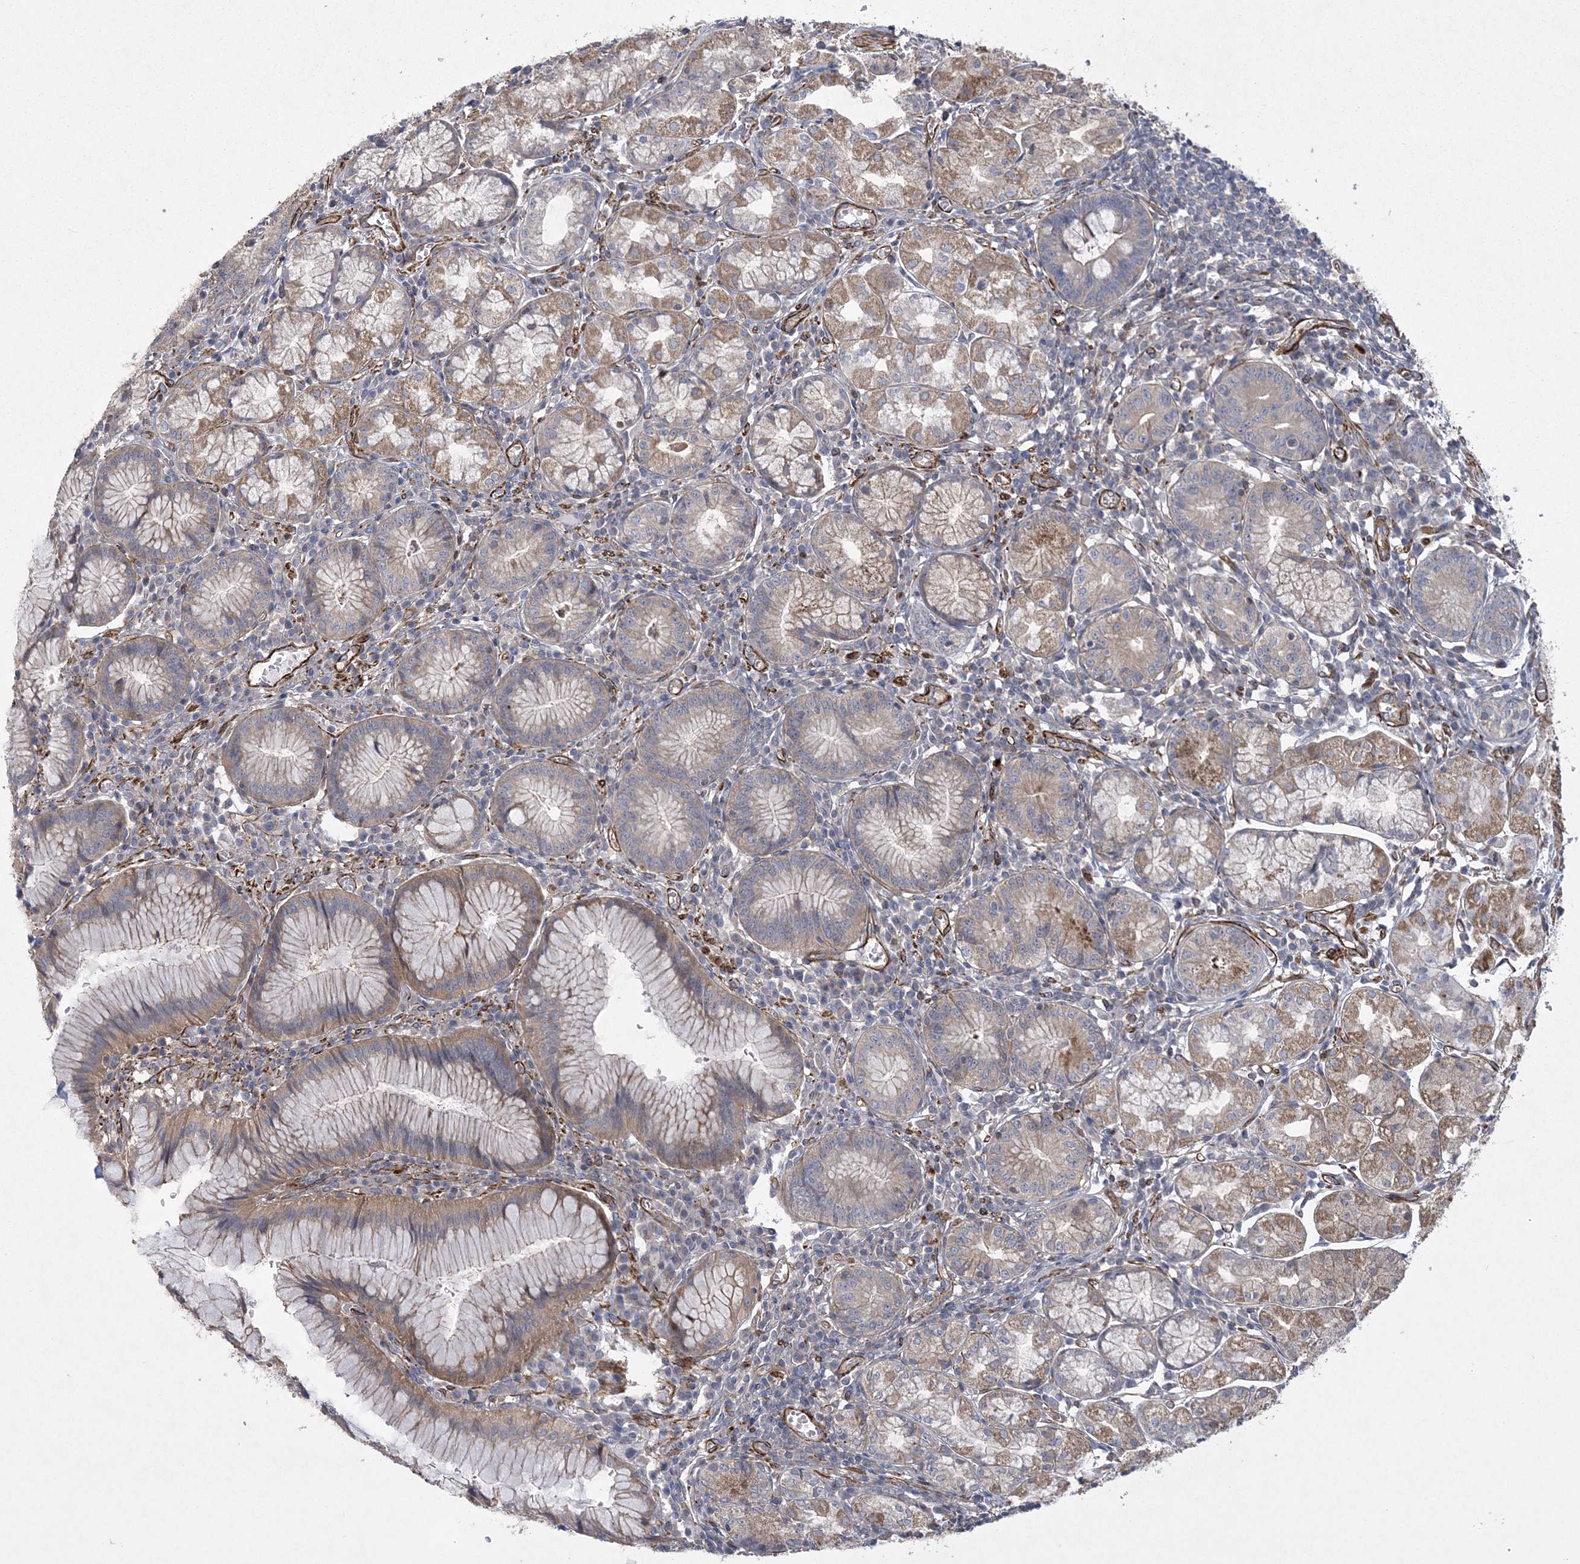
{"staining": {"intensity": "moderate", "quantity": "25%-75%", "location": "cytoplasmic/membranous"}, "tissue": "stomach", "cell_type": "Glandular cells", "image_type": "normal", "snomed": [{"axis": "morphology", "description": "Normal tissue, NOS"}, {"axis": "topography", "description": "Stomach"}], "caption": "Immunohistochemical staining of benign stomach exhibits medium levels of moderate cytoplasmic/membranous positivity in about 25%-75% of glandular cells.", "gene": "ARSJ", "patient": {"sex": "male", "age": 55}}